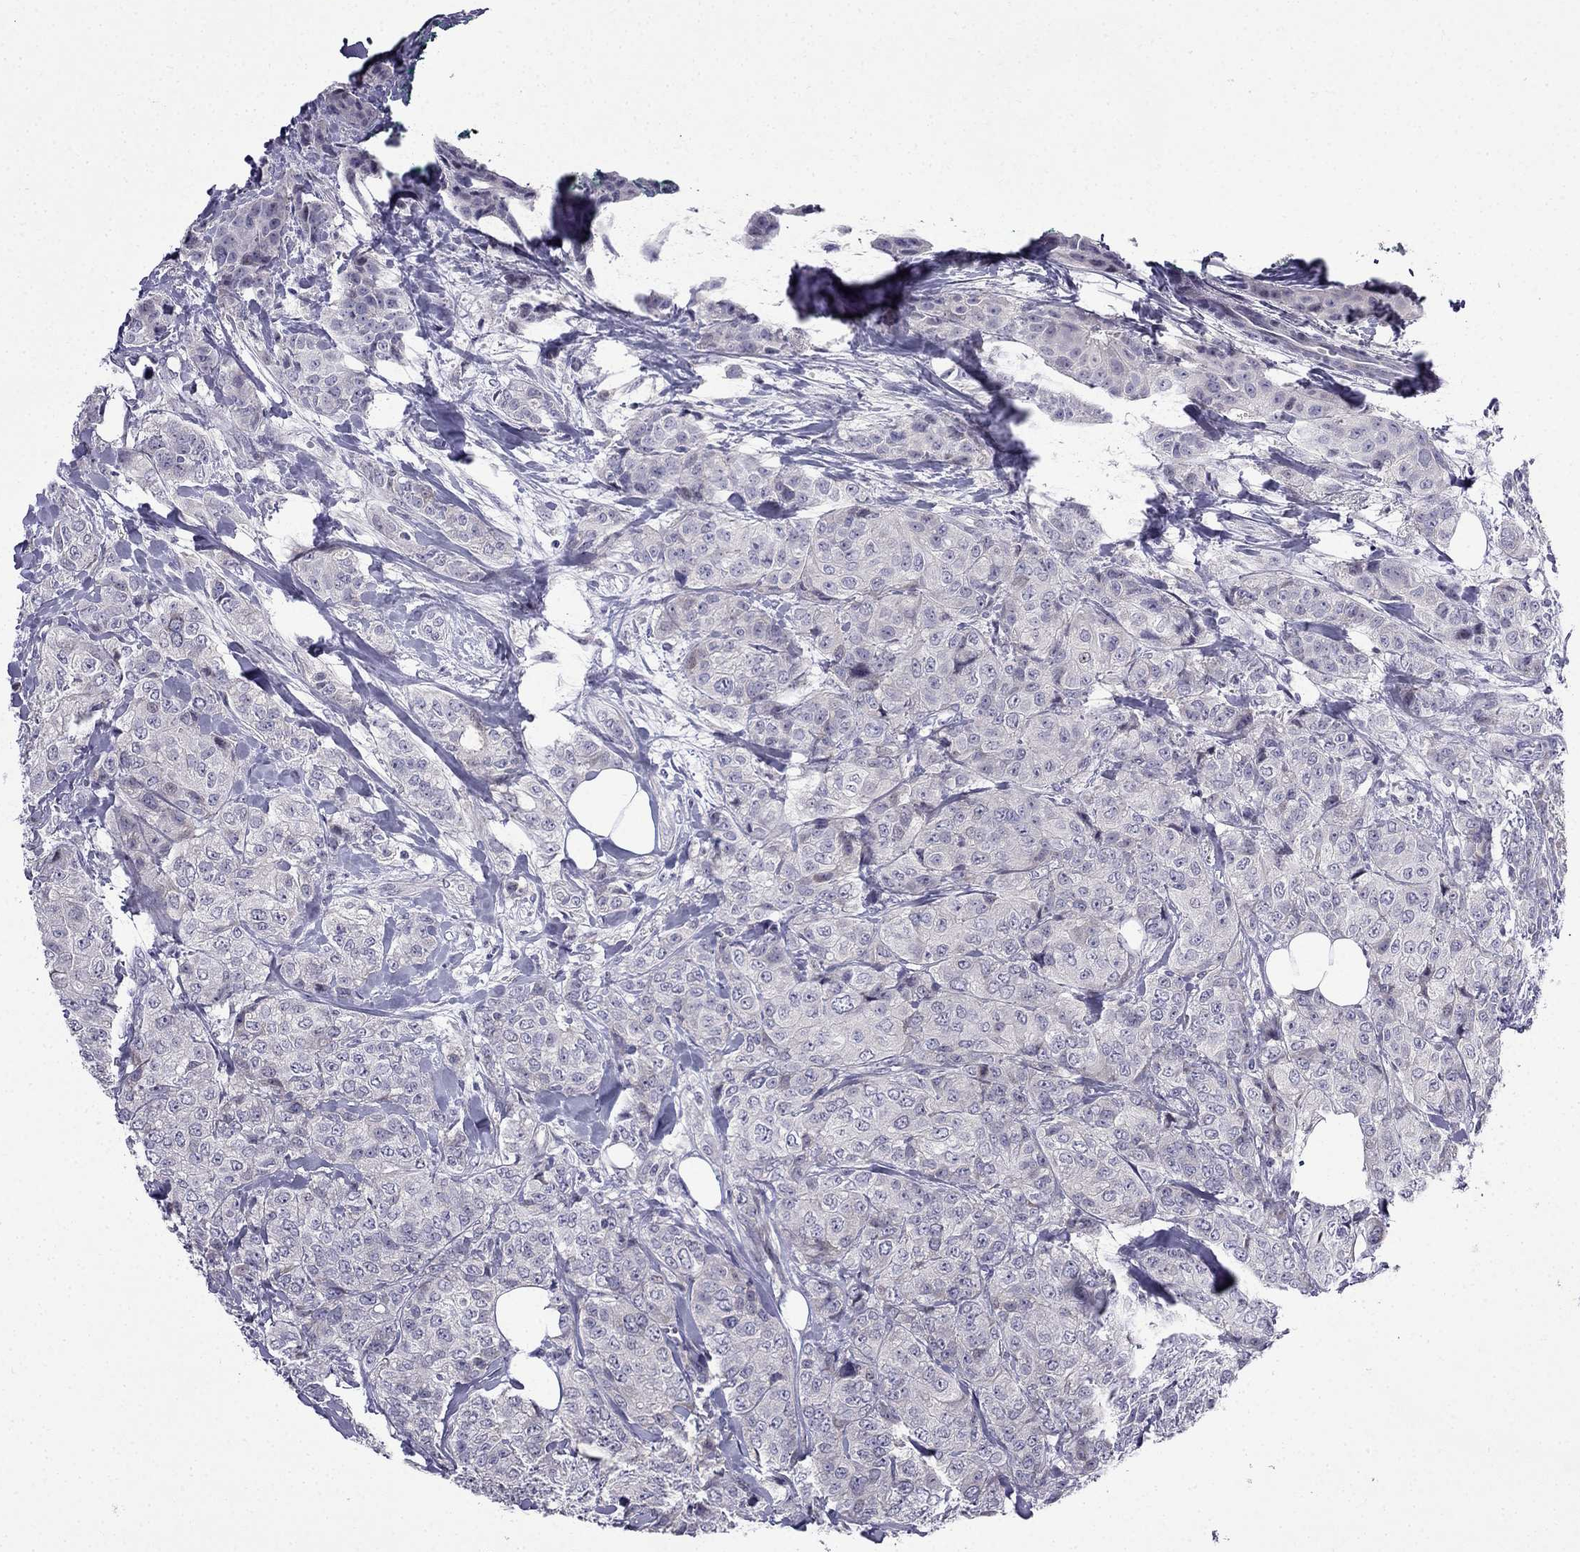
{"staining": {"intensity": "weak", "quantity": "<25%", "location": "cytoplasmic/membranous"}, "tissue": "breast cancer", "cell_type": "Tumor cells", "image_type": "cancer", "snomed": [{"axis": "morphology", "description": "Duct carcinoma"}, {"axis": "topography", "description": "Breast"}], "caption": "The immunohistochemistry (IHC) photomicrograph has no significant expression in tumor cells of breast cancer (invasive ductal carcinoma) tissue.", "gene": "PI16", "patient": {"sex": "female", "age": 43}}